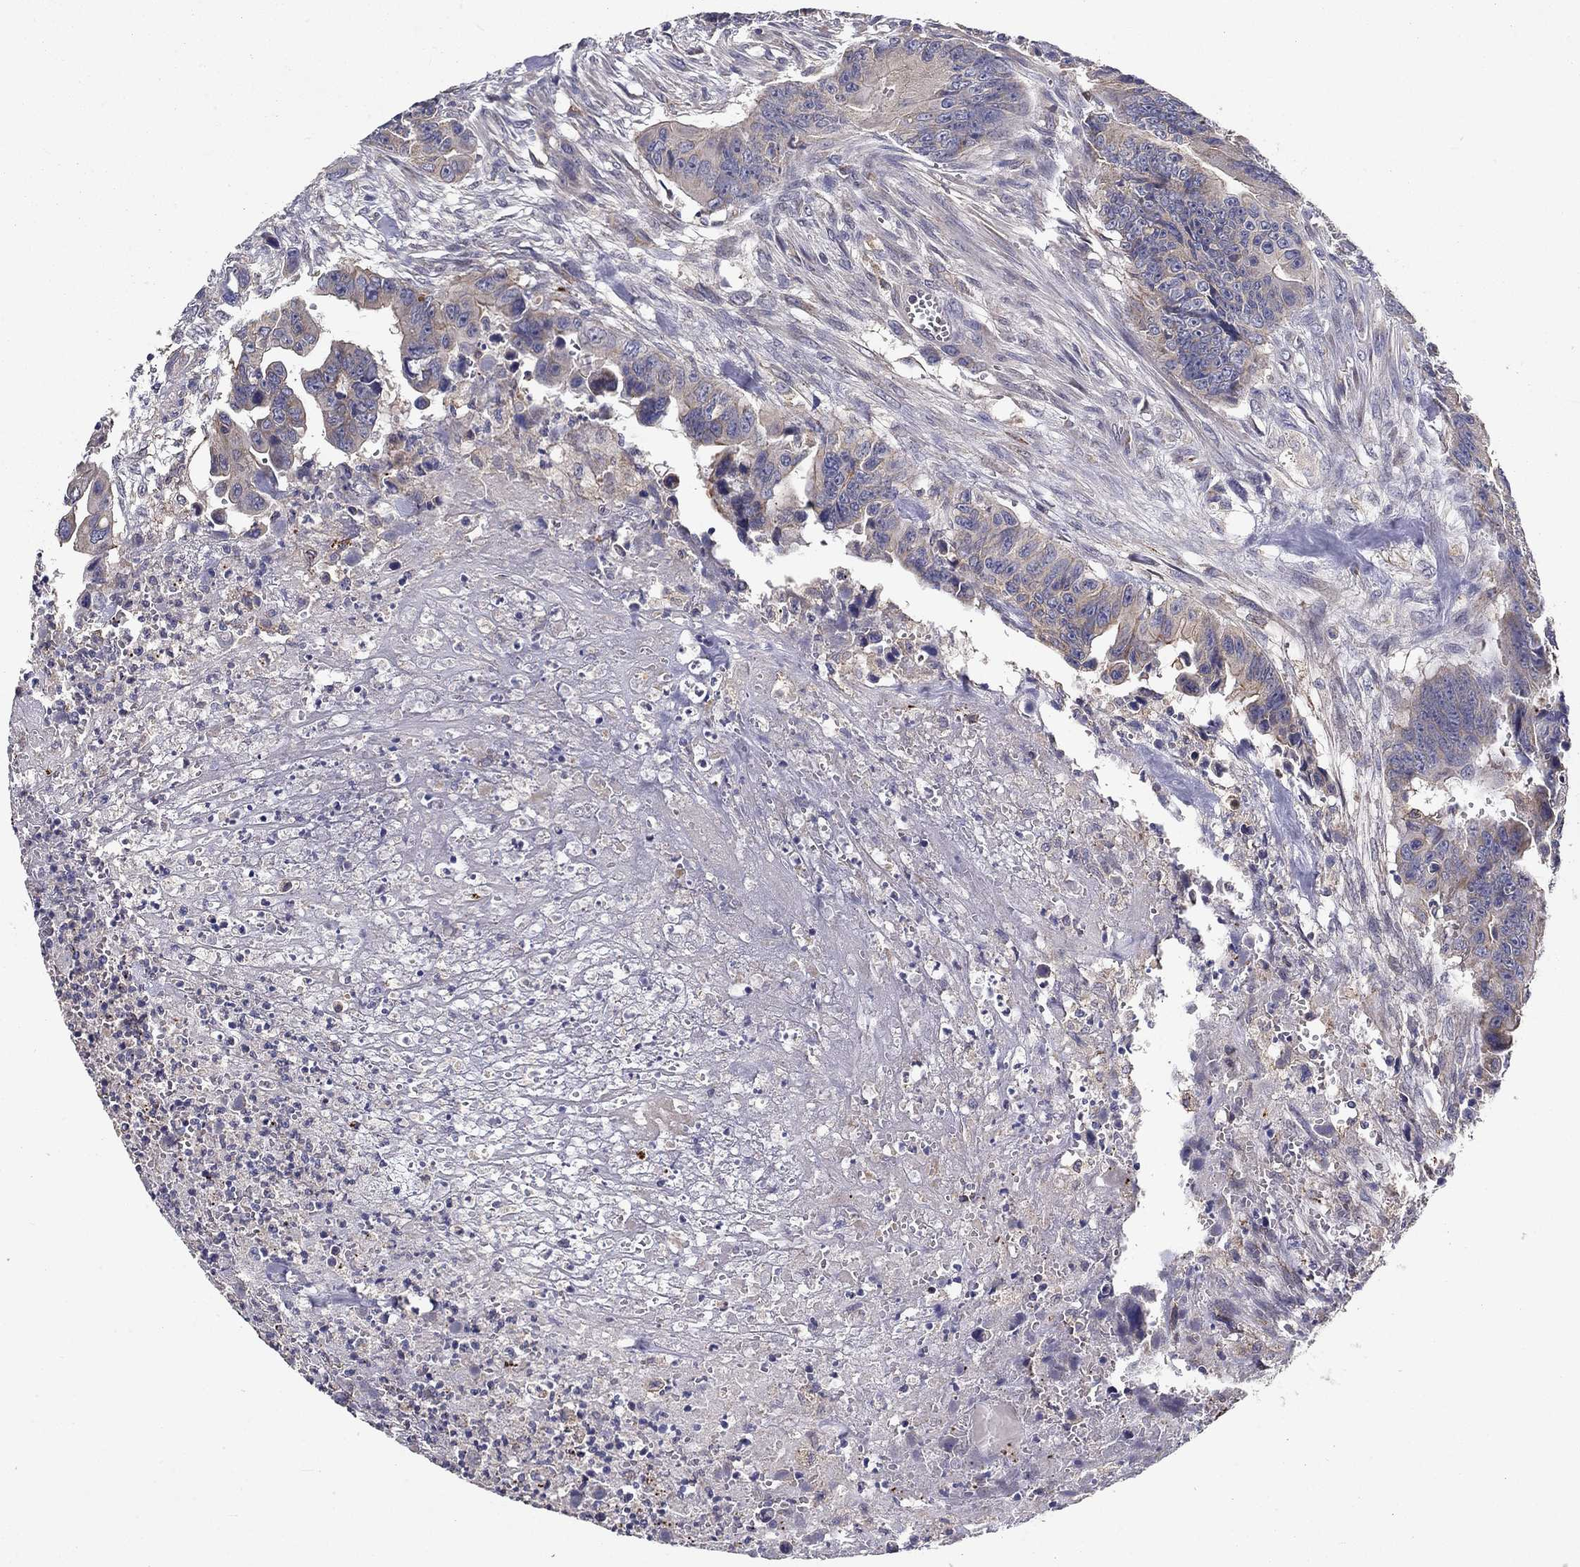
{"staining": {"intensity": "strong", "quantity": "25%-75%", "location": "cytoplasmic/membranous"}, "tissue": "colorectal cancer", "cell_type": "Tumor cells", "image_type": "cancer", "snomed": [{"axis": "morphology", "description": "Adenocarcinoma, NOS"}, {"axis": "topography", "description": "Colon"}], "caption": "Immunohistochemistry (IHC) (DAB) staining of colorectal cancer (adenocarcinoma) displays strong cytoplasmic/membranous protein positivity in about 25%-75% of tumor cells.", "gene": "ALDH4A1", "patient": {"sex": "female", "age": 87}}